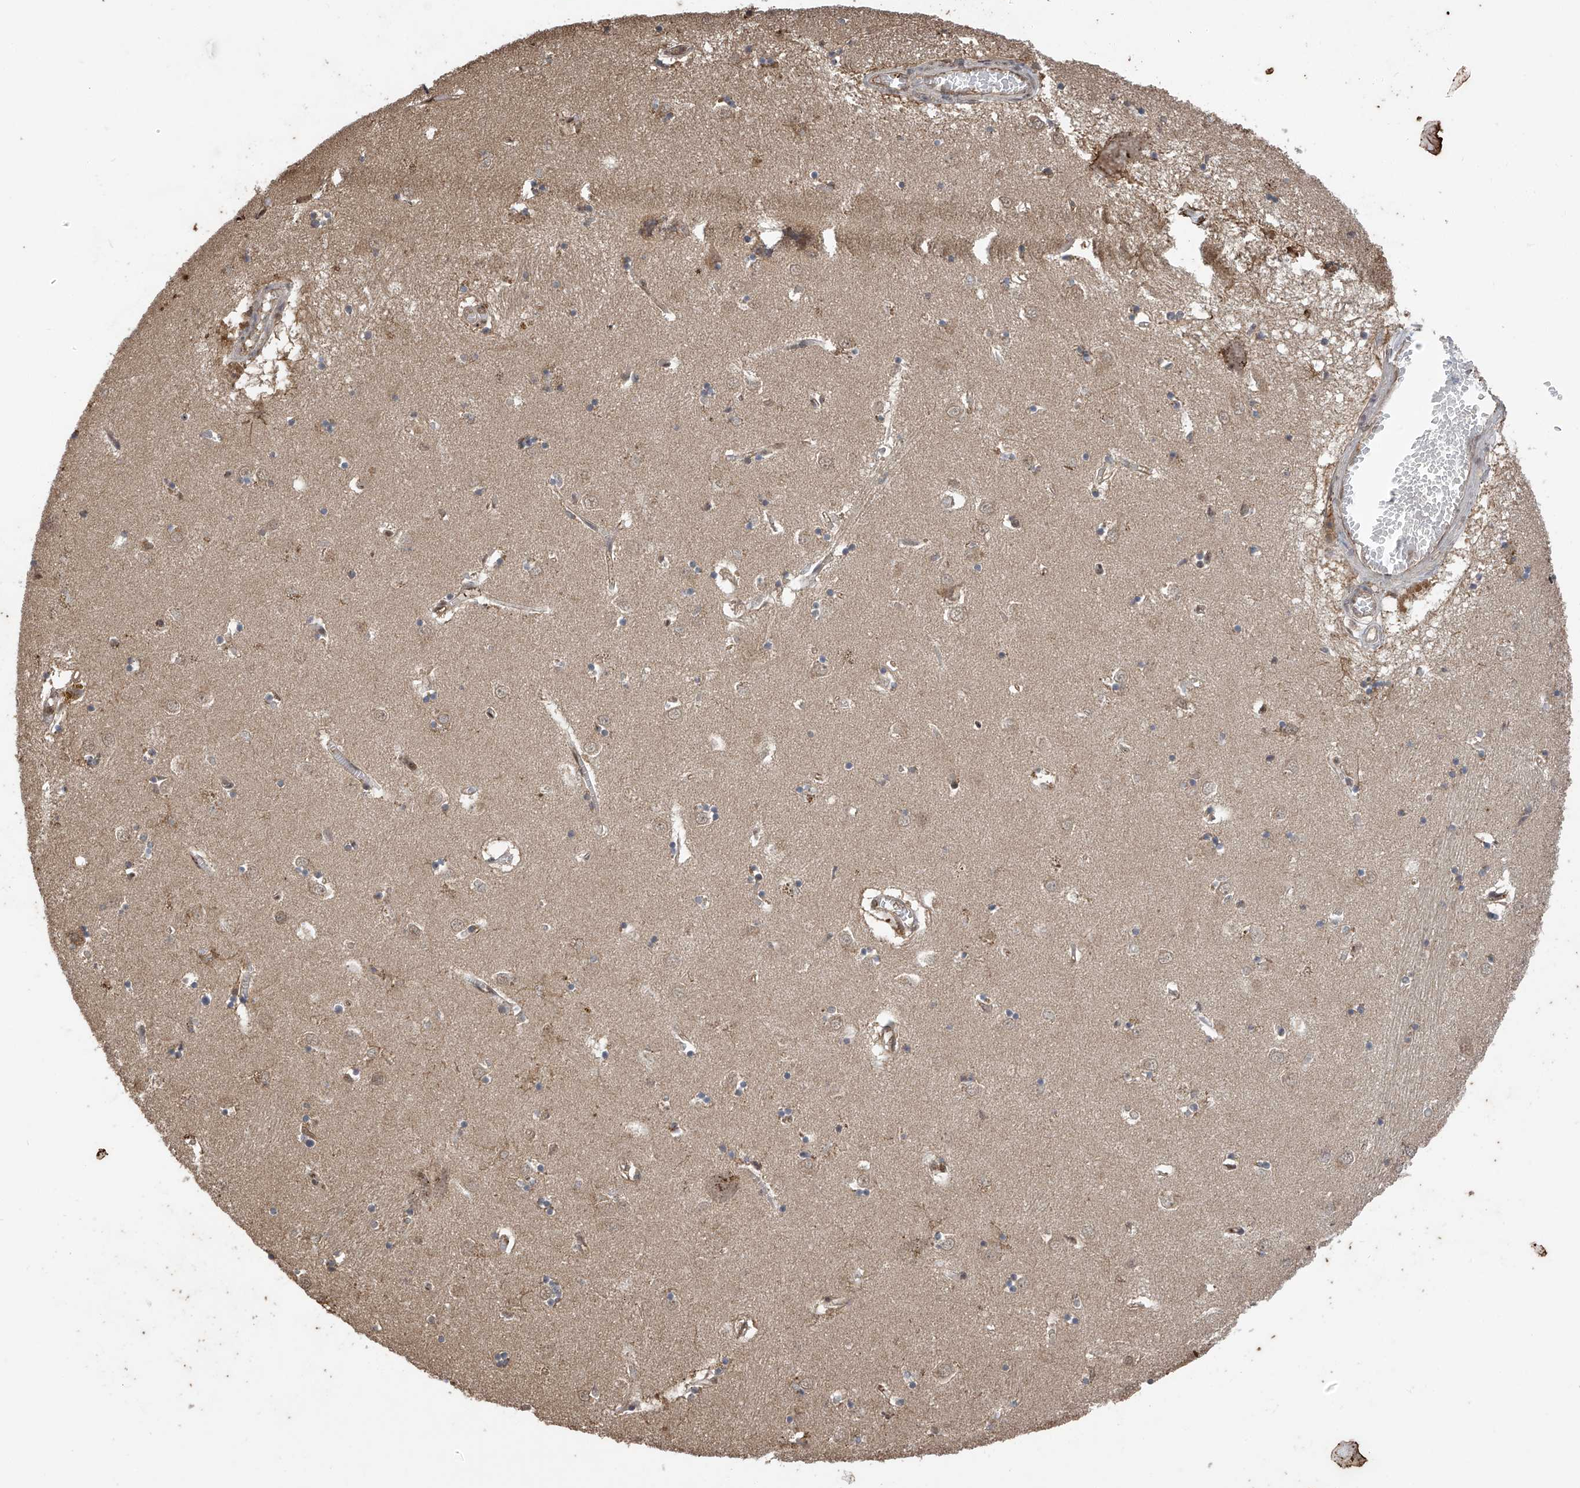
{"staining": {"intensity": "moderate", "quantity": "<25%", "location": "cytoplasmic/membranous,nuclear"}, "tissue": "caudate", "cell_type": "Glial cells", "image_type": "normal", "snomed": [{"axis": "morphology", "description": "Normal tissue, NOS"}, {"axis": "topography", "description": "Lateral ventricle wall"}], "caption": "Brown immunohistochemical staining in benign caudate demonstrates moderate cytoplasmic/membranous,nuclear expression in about <25% of glial cells.", "gene": "PNPT1", "patient": {"sex": "male", "age": 70}}